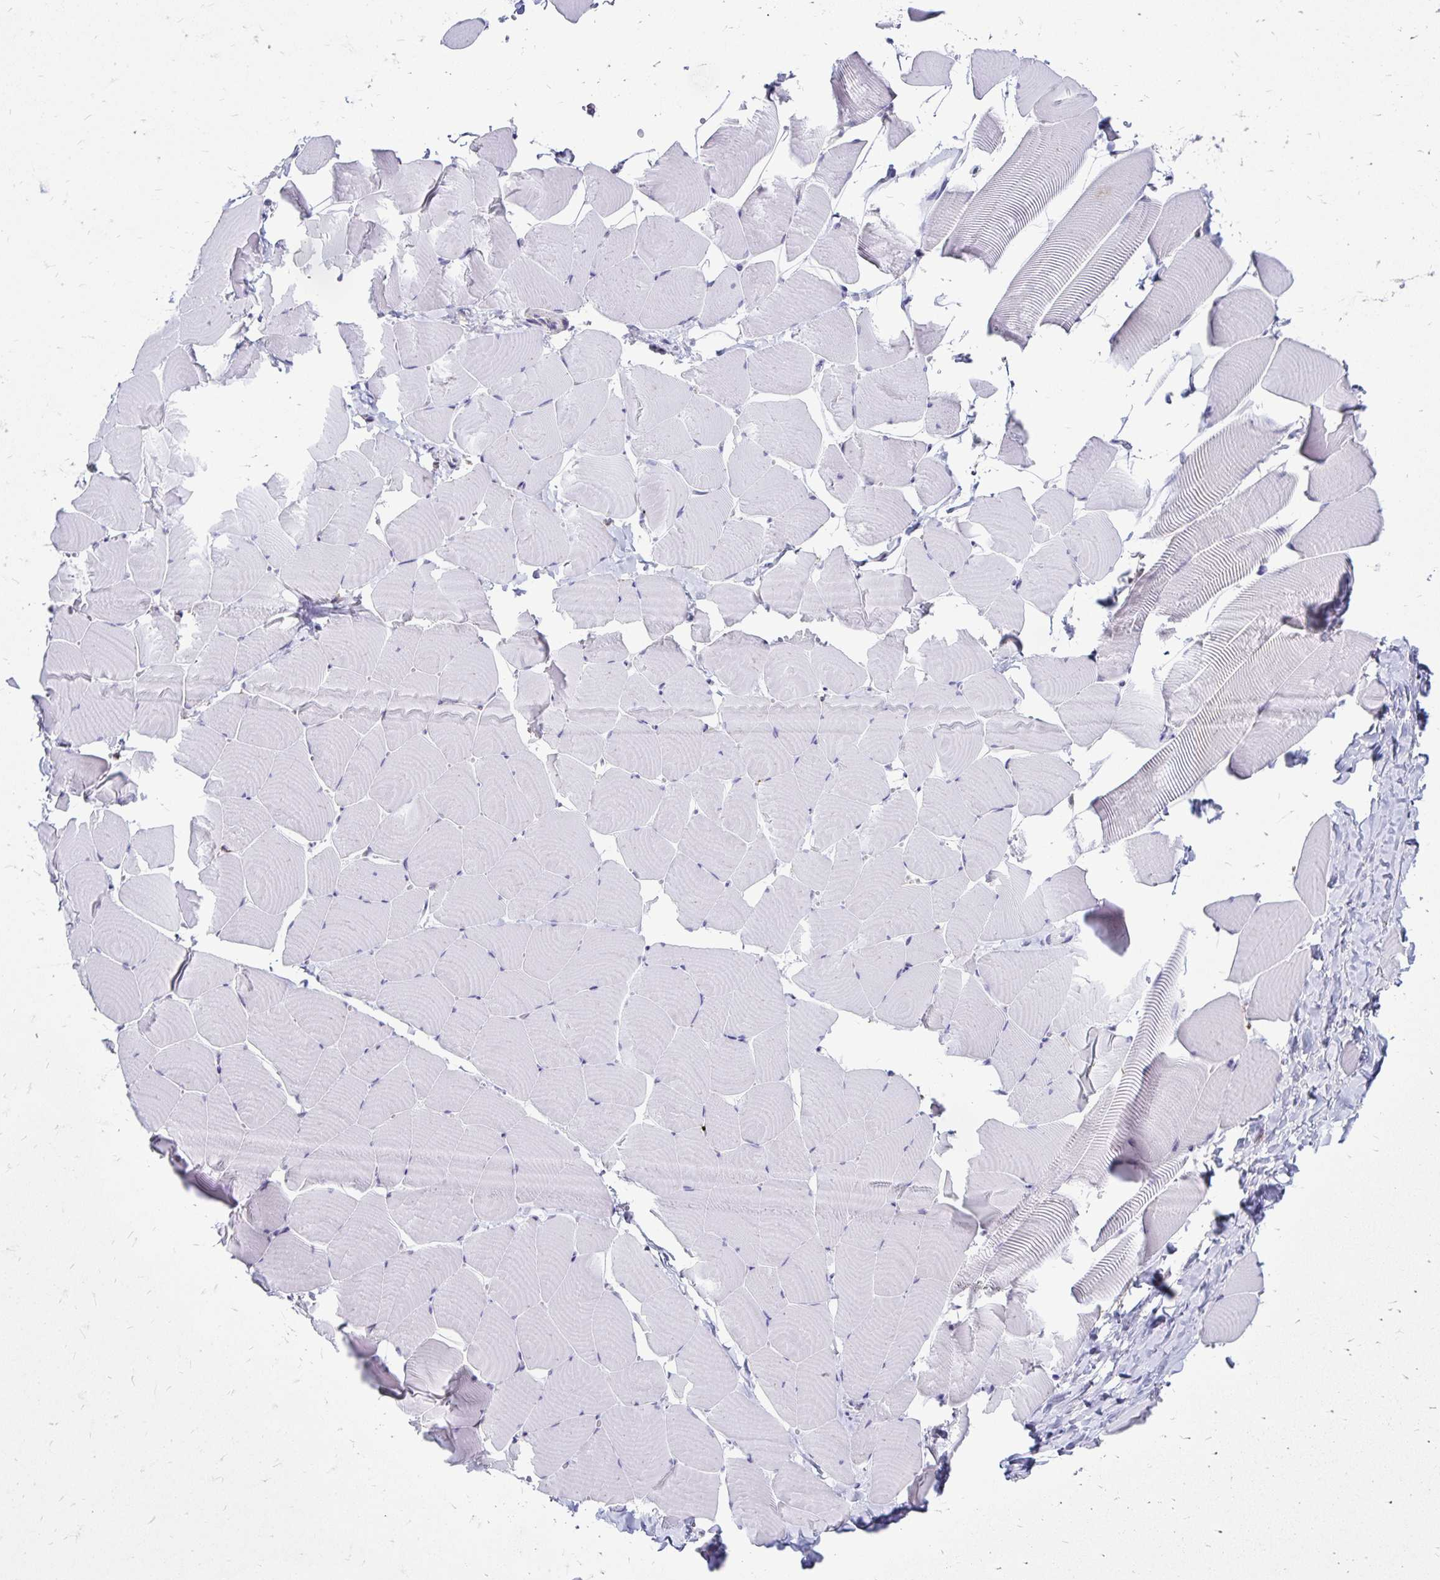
{"staining": {"intensity": "negative", "quantity": "none", "location": "none"}, "tissue": "skeletal muscle", "cell_type": "Myocytes", "image_type": "normal", "snomed": [{"axis": "morphology", "description": "Normal tissue, NOS"}, {"axis": "topography", "description": "Skeletal muscle"}], "caption": "Immunohistochemical staining of unremarkable human skeletal muscle shows no significant expression in myocytes.", "gene": "TNS3", "patient": {"sex": "male", "age": 25}}